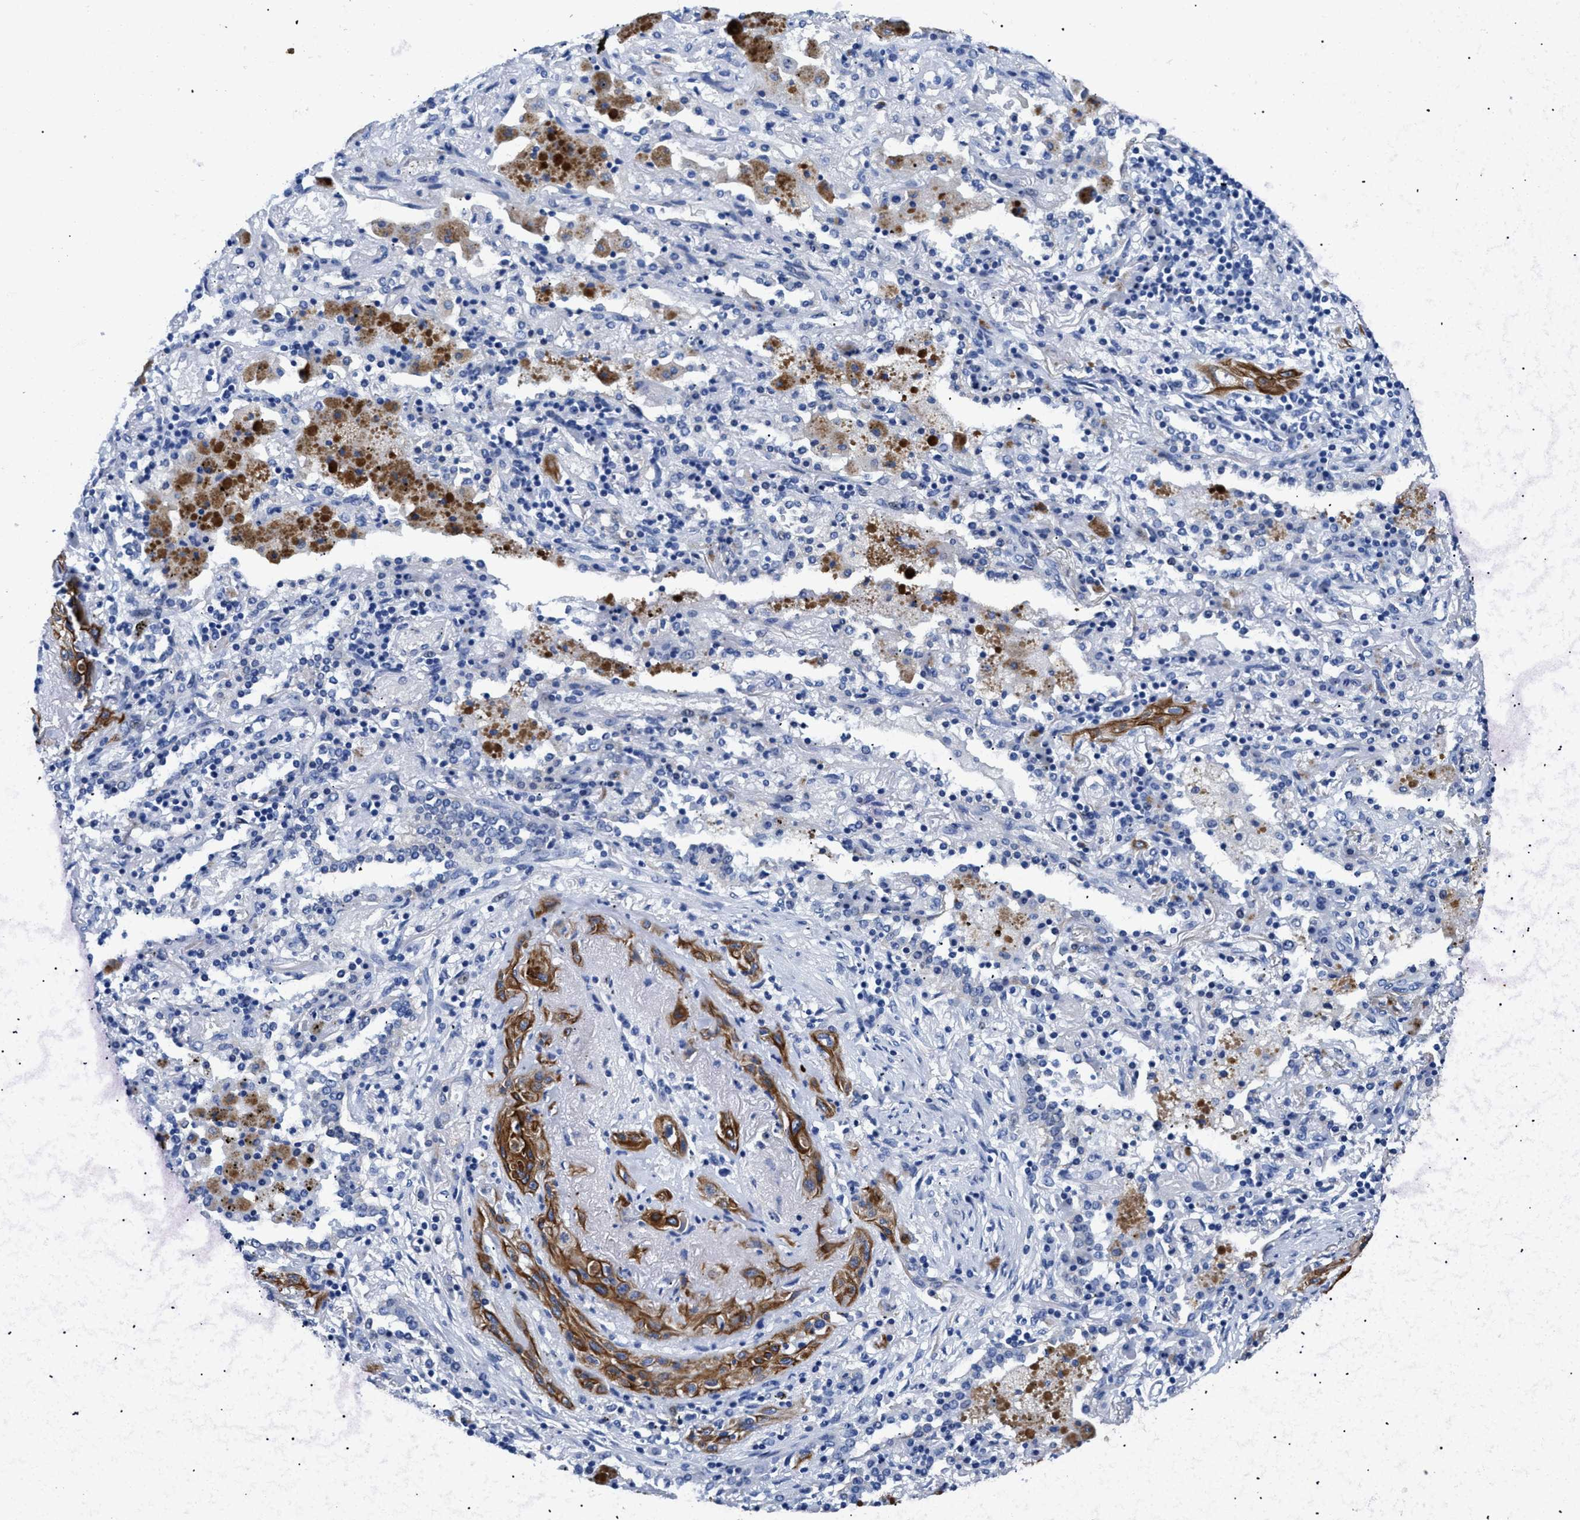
{"staining": {"intensity": "moderate", "quantity": "25%-75%", "location": "cytoplasmic/membranous"}, "tissue": "lung cancer", "cell_type": "Tumor cells", "image_type": "cancer", "snomed": [{"axis": "morphology", "description": "Squamous cell carcinoma, NOS"}, {"axis": "topography", "description": "Lung"}], "caption": "This is a histology image of IHC staining of lung cancer, which shows moderate expression in the cytoplasmic/membranous of tumor cells.", "gene": "TMEM68", "patient": {"sex": "female", "age": 47}}